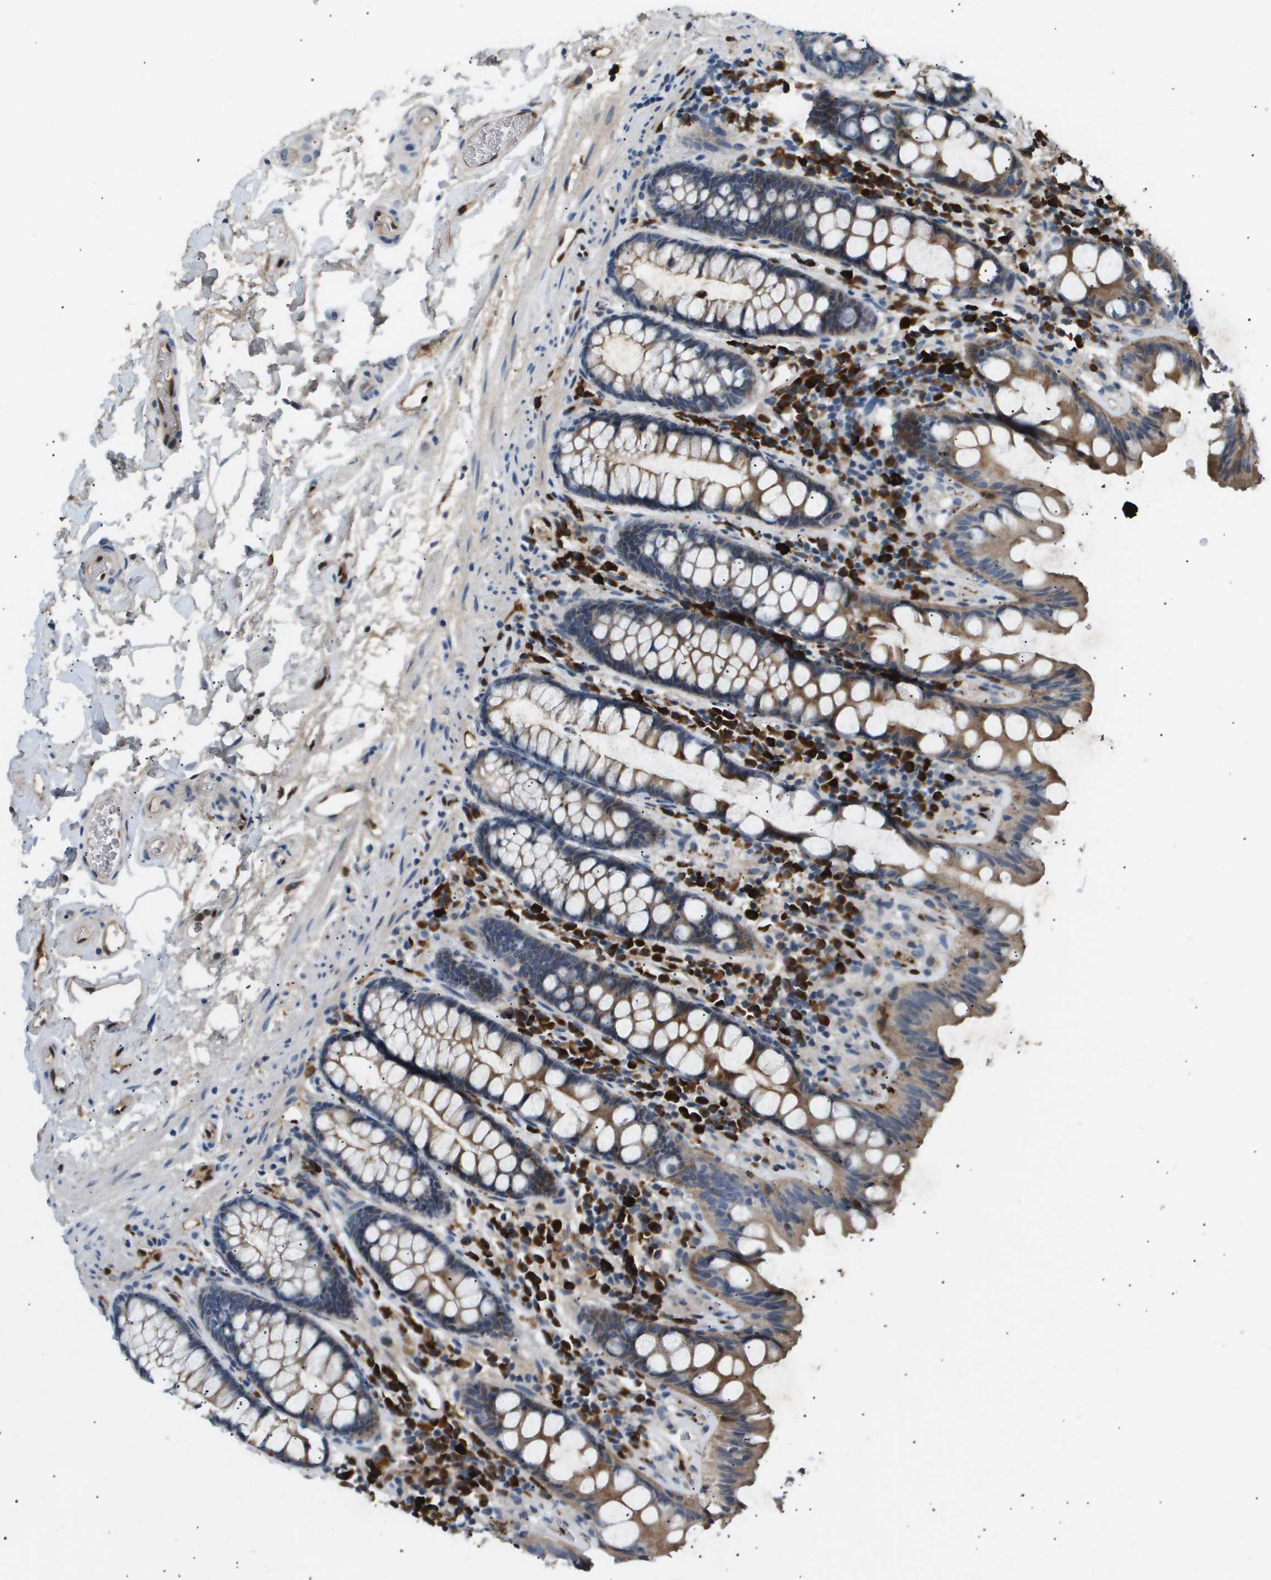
{"staining": {"intensity": "strong", "quantity": ">75%", "location": "nuclear"}, "tissue": "colon", "cell_type": "Endothelial cells", "image_type": "normal", "snomed": [{"axis": "morphology", "description": "Normal tissue, NOS"}, {"axis": "topography", "description": "Colon"}], "caption": "Brown immunohistochemical staining in benign colon shows strong nuclear expression in about >75% of endothelial cells.", "gene": "ERG", "patient": {"sex": "female", "age": 80}}